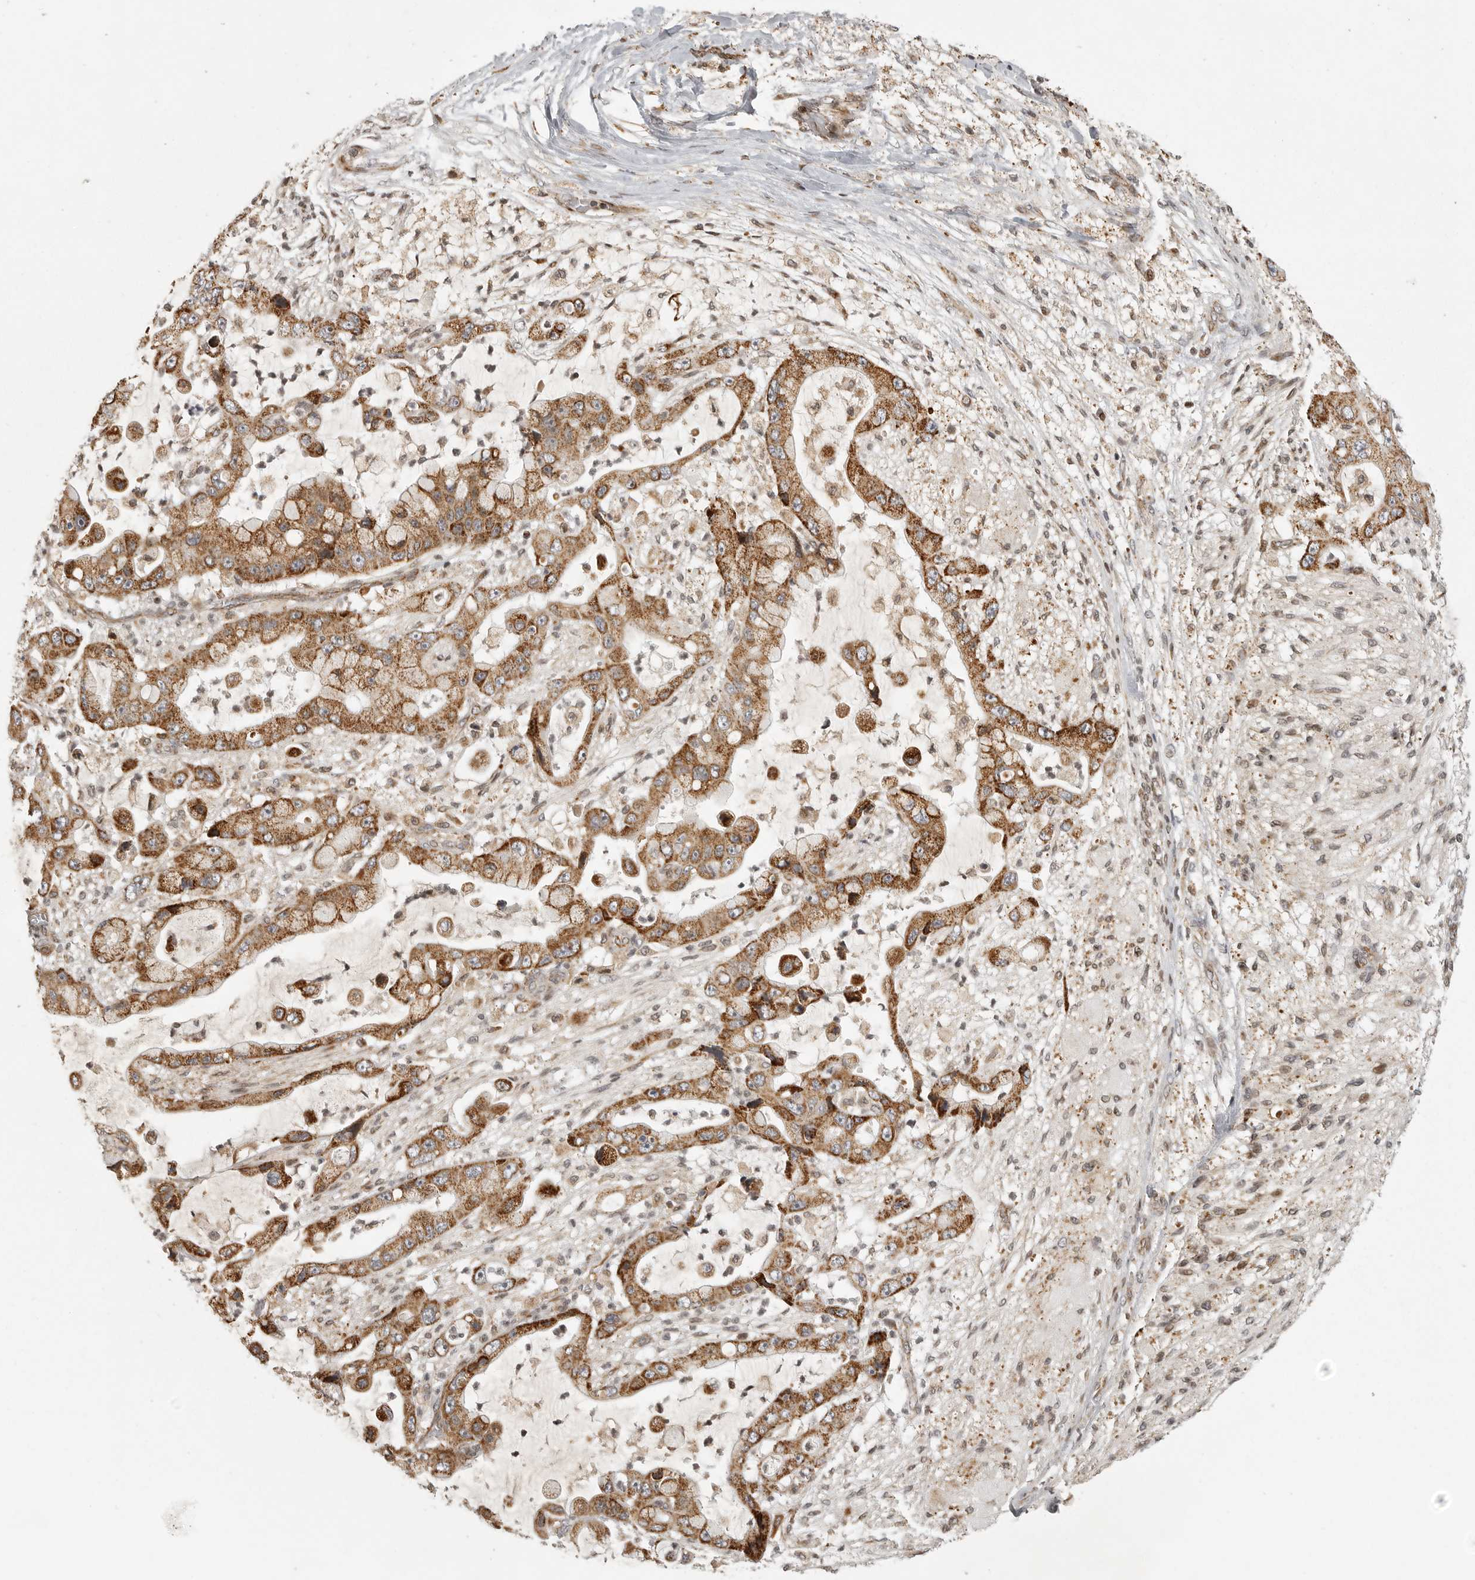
{"staining": {"intensity": "moderate", "quantity": ">75%", "location": "cytoplasmic/membranous"}, "tissue": "liver cancer", "cell_type": "Tumor cells", "image_type": "cancer", "snomed": [{"axis": "morphology", "description": "Cholangiocarcinoma"}, {"axis": "topography", "description": "Liver"}], "caption": "Immunohistochemistry (IHC) (DAB) staining of human liver cancer (cholangiocarcinoma) reveals moderate cytoplasmic/membranous protein staining in approximately >75% of tumor cells.", "gene": "NARS2", "patient": {"sex": "female", "age": 54}}